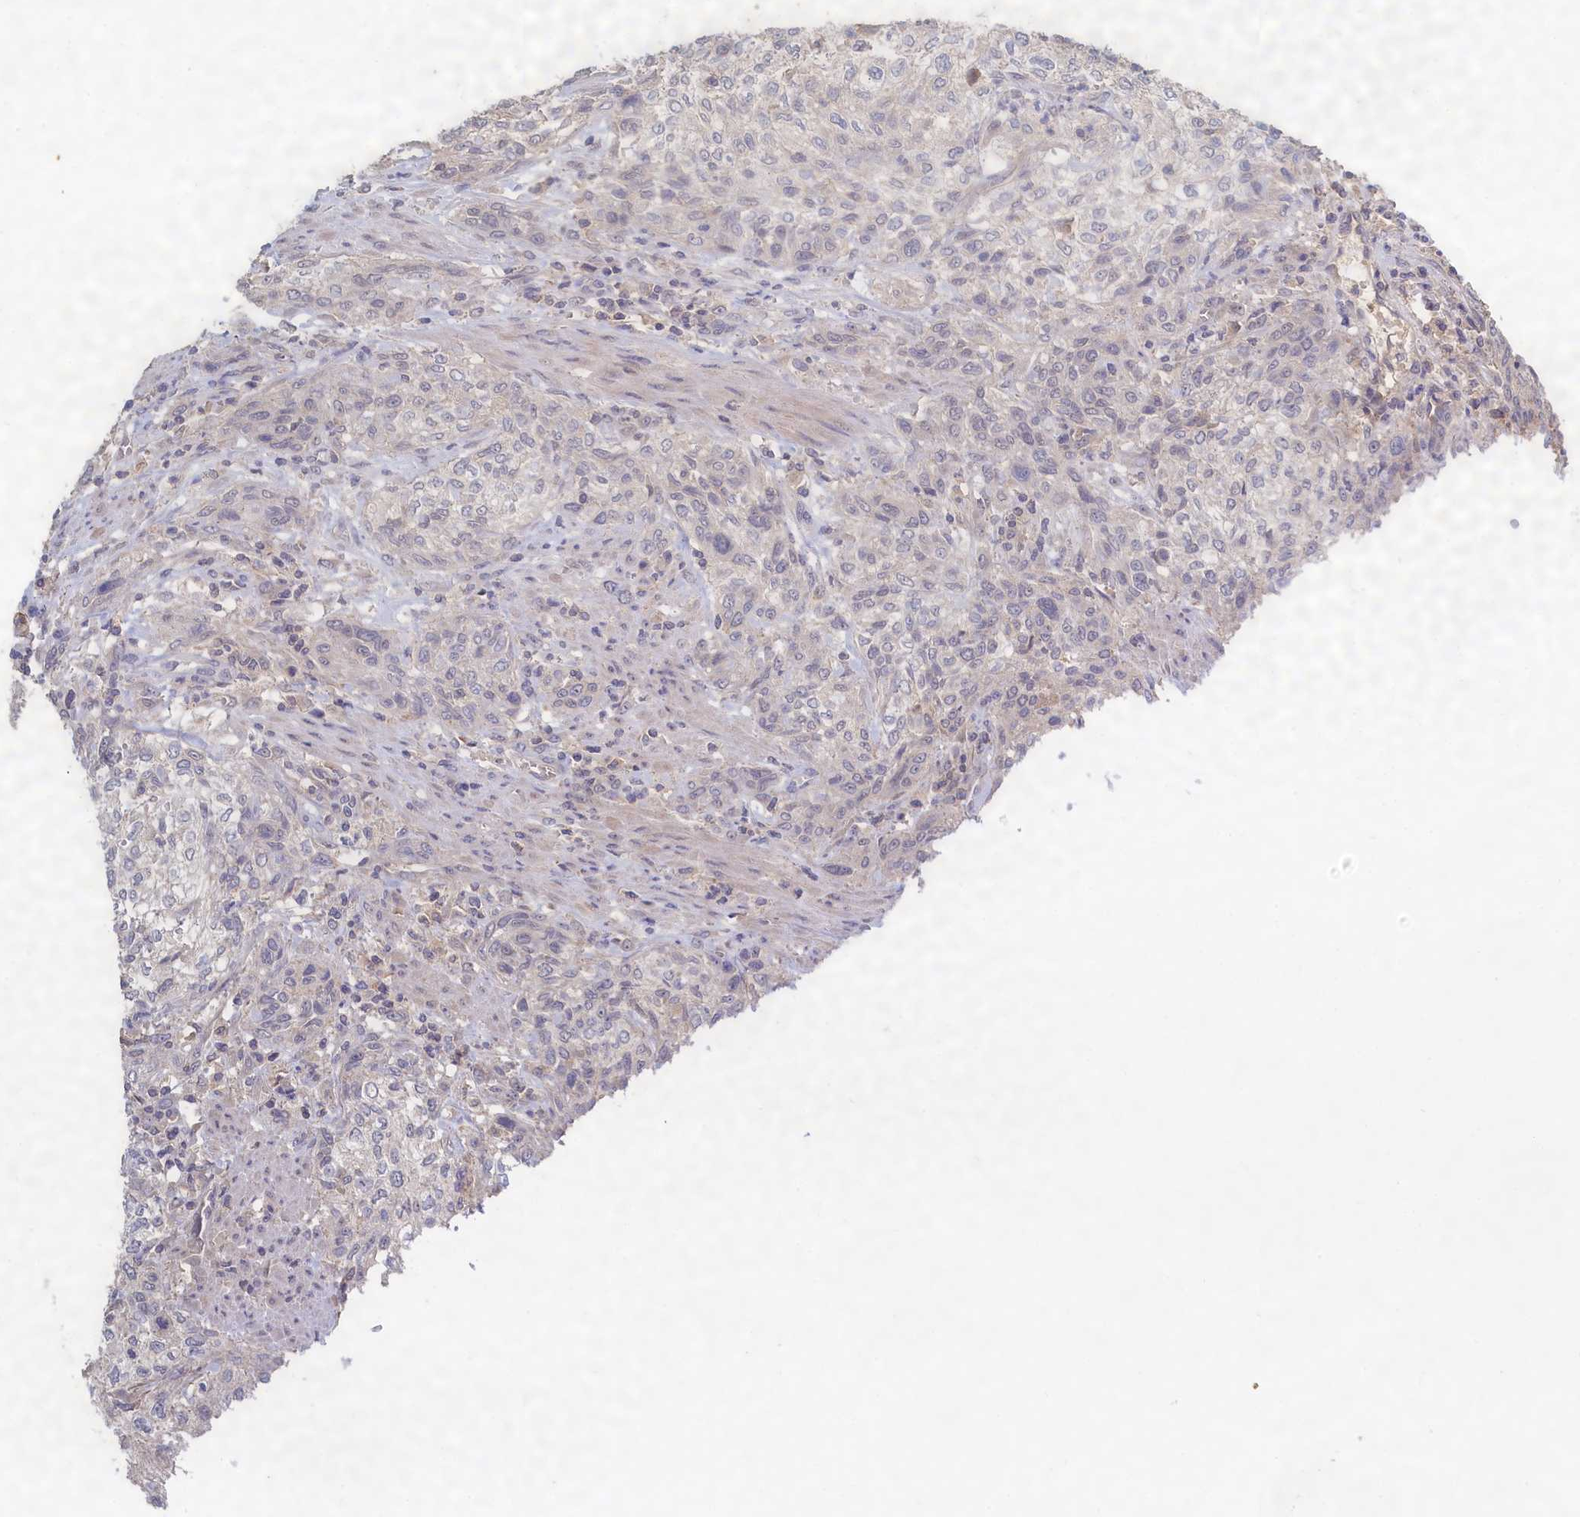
{"staining": {"intensity": "negative", "quantity": "none", "location": "none"}, "tissue": "urothelial cancer", "cell_type": "Tumor cells", "image_type": "cancer", "snomed": [{"axis": "morphology", "description": "Normal tissue, NOS"}, {"axis": "morphology", "description": "Urothelial carcinoma, NOS"}, {"axis": "topography", "description": "Urinary bladder"}, {"axis": "topography", "description": "Peripheral nerve tissue"}], "caption": "The IHC image has no significant positivity in tumor cells of urothelial cancer tissue.", "gene": "CELF5", "patient": {"sex": "male", "age": 35}}